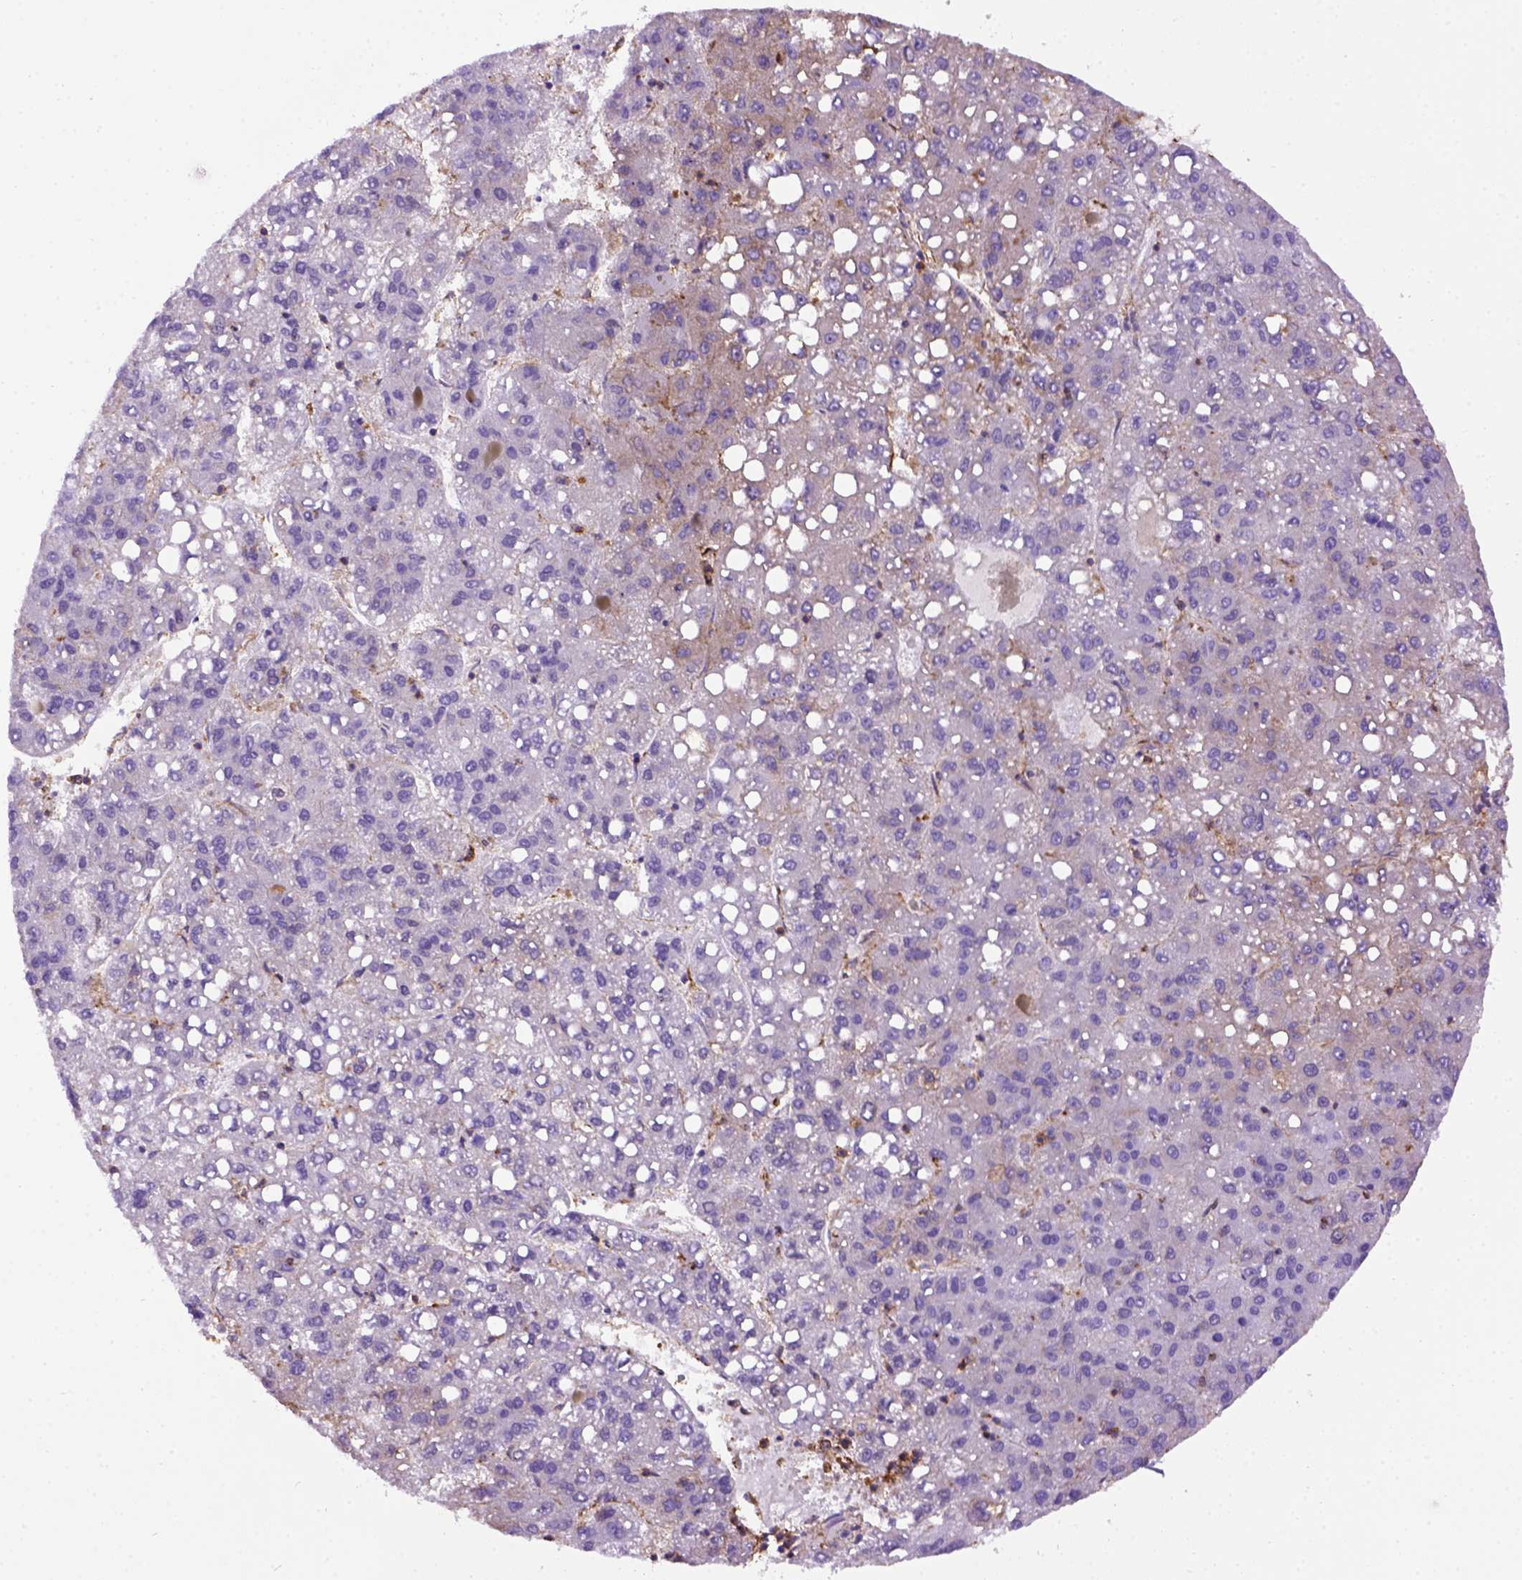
{"staining": {"intensity": "weak", "quantity": "<25%", "location": "cytoplasmic/membranous"}, "tissue": "liver cancer", "cell_type": "Tumor cells", "image_type": "cancer", "snomed": [{"axis": "morphology", "description": "Carcinoma, Hepatocellular, NOS"}, {"axis": "topography", "description": "Liver"}], "caption": "High magnification brightfield microscopy of hepatocellular carcinoma (liver) stained with DAB (brown) and counterstained with hematoxylin (blue): tumor cells show no significant staining.", "gene": "MVP", "patient": {"sex": "female", "age": 82}}